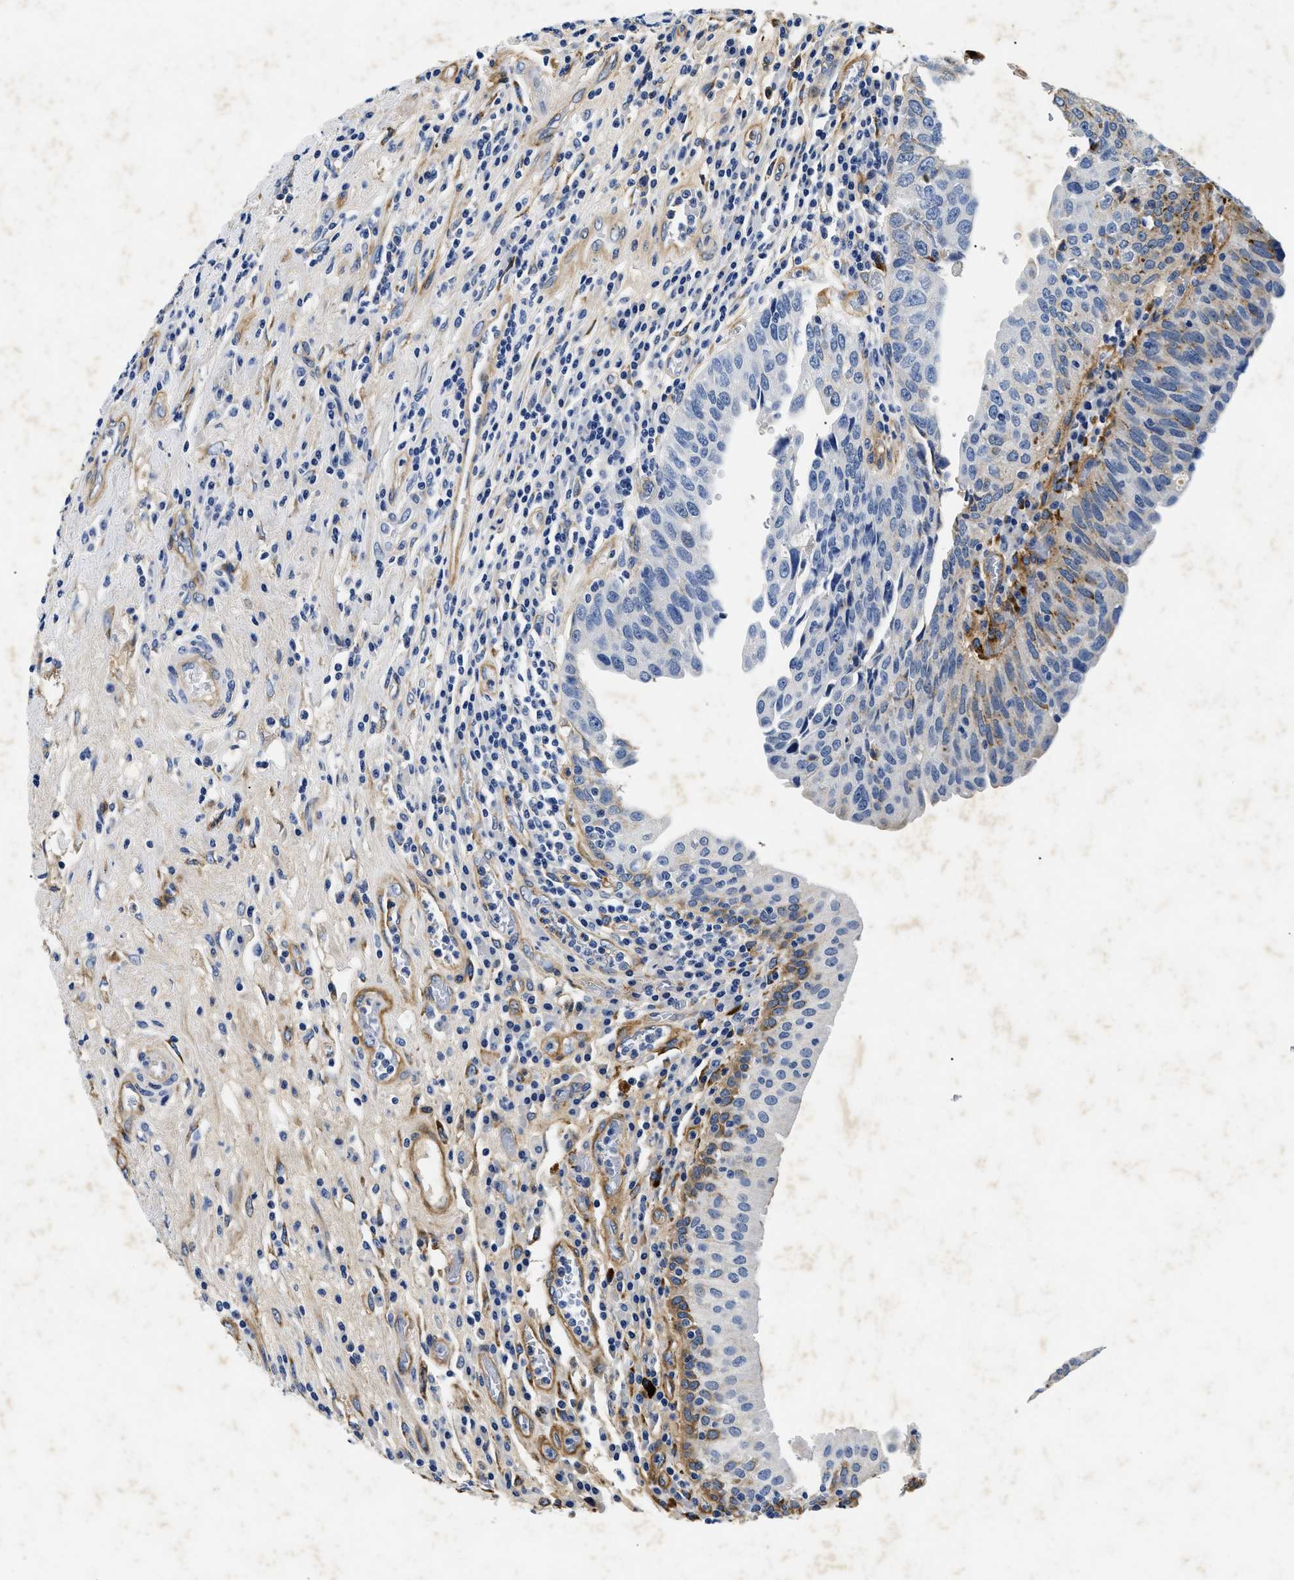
{"staining": {"intensity": "moderate", "quantity": "<25%", "location": "cytoplasmic/membranous"}, "tissue": "urothelial cancer", "cell_type": "Tumor cells", "image_type": "cancer", "snomed": [{"axis": "morphology", "description": "Urothelial carcinoma, High grade"}, {"axis": "topography", "description": "Urinary bladder"}], "caption": "This image shows high-grade urothelial carcinoma stained with immunohistochemistry (IHC) to label a protein in brown. The cytoplasmic/membranous of tumor cells show moderate positivity for the protein. Nuclei are counter-stained blue.", "gene": "LAMA3", "patient": {"sex": "female", "age": 80}}